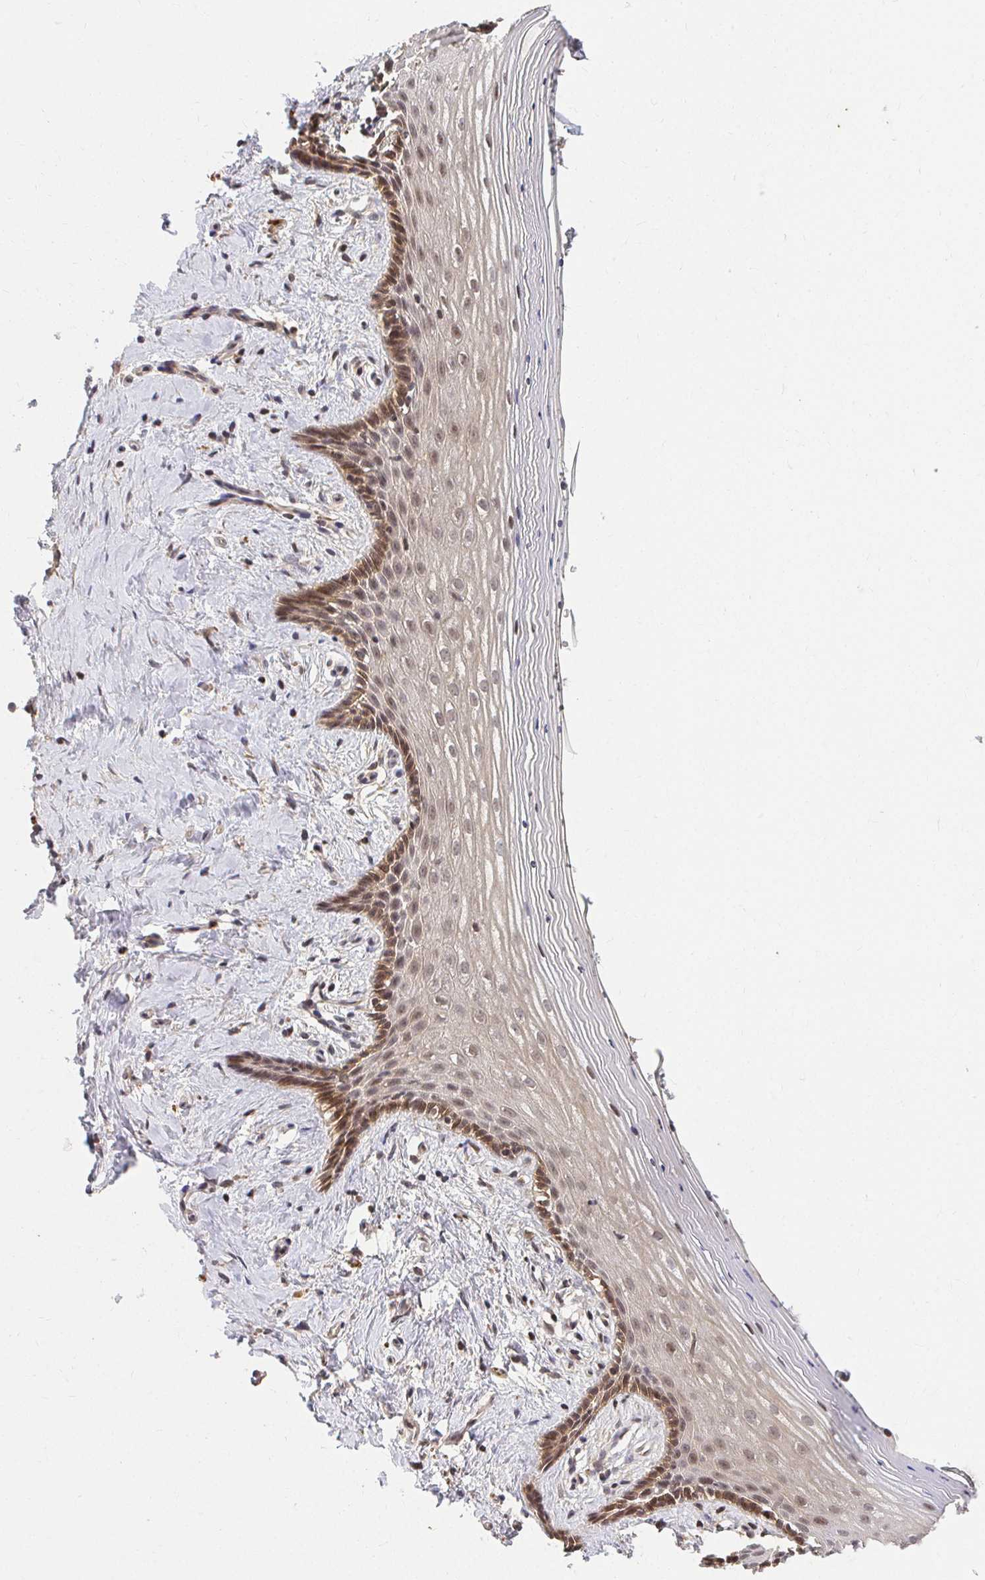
{"staining": {"intensity": "moderate", "quantity": "25%-75%", "location": "cytoplasmic/membranous,nuclear"}, "tissue": "vagina", "cell_type": "Squamous epithelial cells", "image_type": "normal", "snomed": [{"axis": "morphology", "description": "Normal tissue, NOS"}, {"axis": "topography", "description": "Vagina"}], "caption": "Vagina stained with DAB immunohistochemistry (IHC) exhibits medium levels of moderate cytoplasmic/membranous,nuclear expression in about 25%-75% of squamous epithelial cells. (IHC, brightfield microscopy, high magnification).", "gene": "ANK3", "patient": {"sex": "female", "age": 42}}